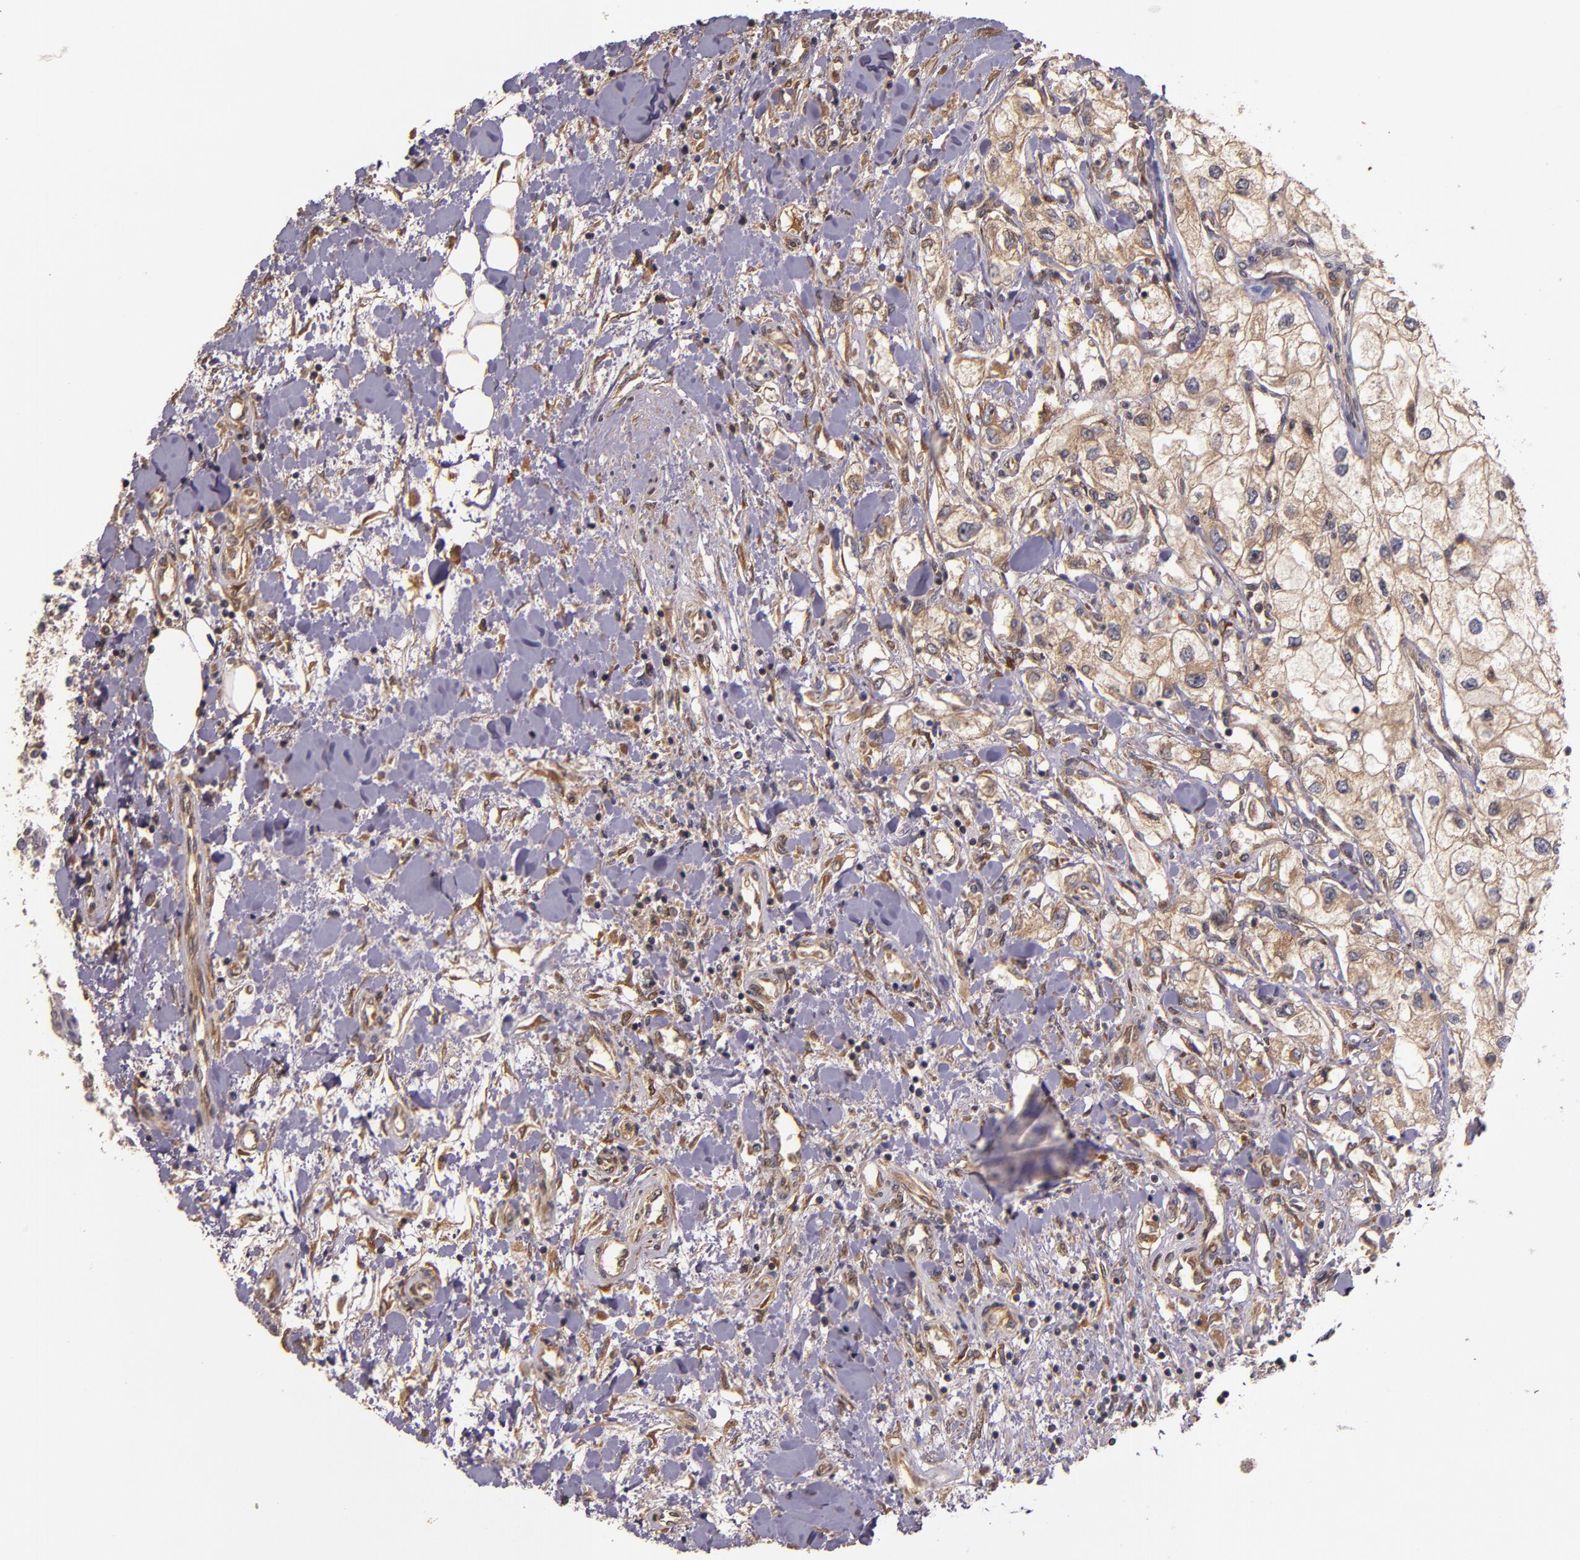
{"staining": {"intensity": "weak", "quantity": ">75%", "location": "cytoplasmic/membranous"}, "tissue": "renal cancer", "cell_type": "Tumor cells", "image_type": "cancer", "snomed": [{"axis": "morphology", "description": "Adenocarcinoma, NOS"}, {"axis": "topography", "description": "Kidney"}], "caption": "Tumor cells exhibit low levels of weak cytoplasmic/membranous staining in about >75% of cells in renal cancer.", "gene": "PRAF2", "patient": {"sex": "male", "age": 57}}